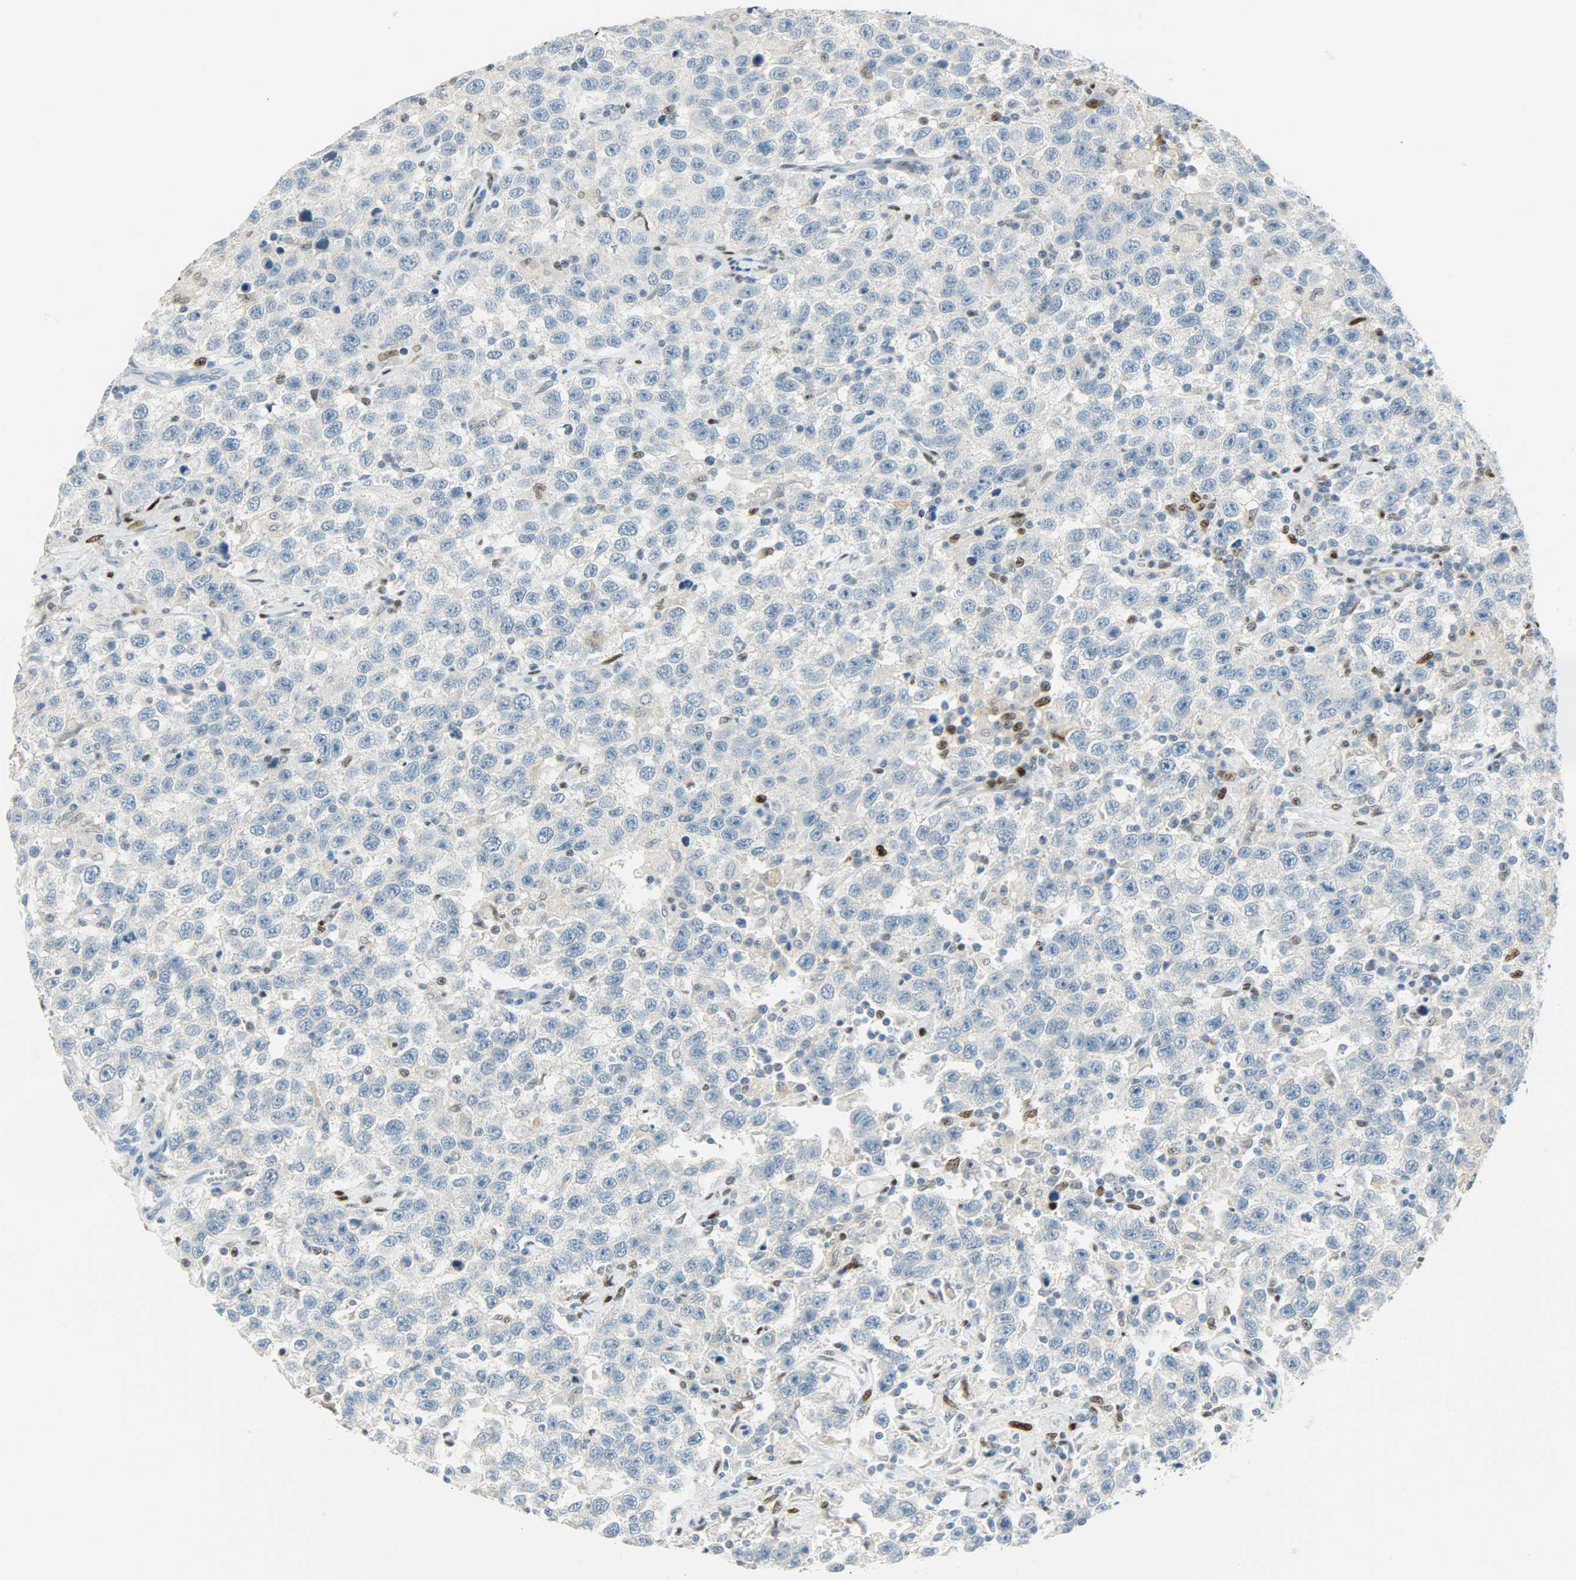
{"staining": {"intensity": "negative", "quantity": "none", "location": "none"}, "tissue": "testis cancer", "cell_type": "Tumor cells", "image_type": "cancer", "snomed": [{"axis": "morphology", "description": "Seminoma, NOS"}, {"axis": "topography", "description": "Testis"}], "caption": "Tumor cells are negative for brown protein staining in testis seminoma.", "gene": "JUNB", "patient": {"sex": "male", "age": 41}}